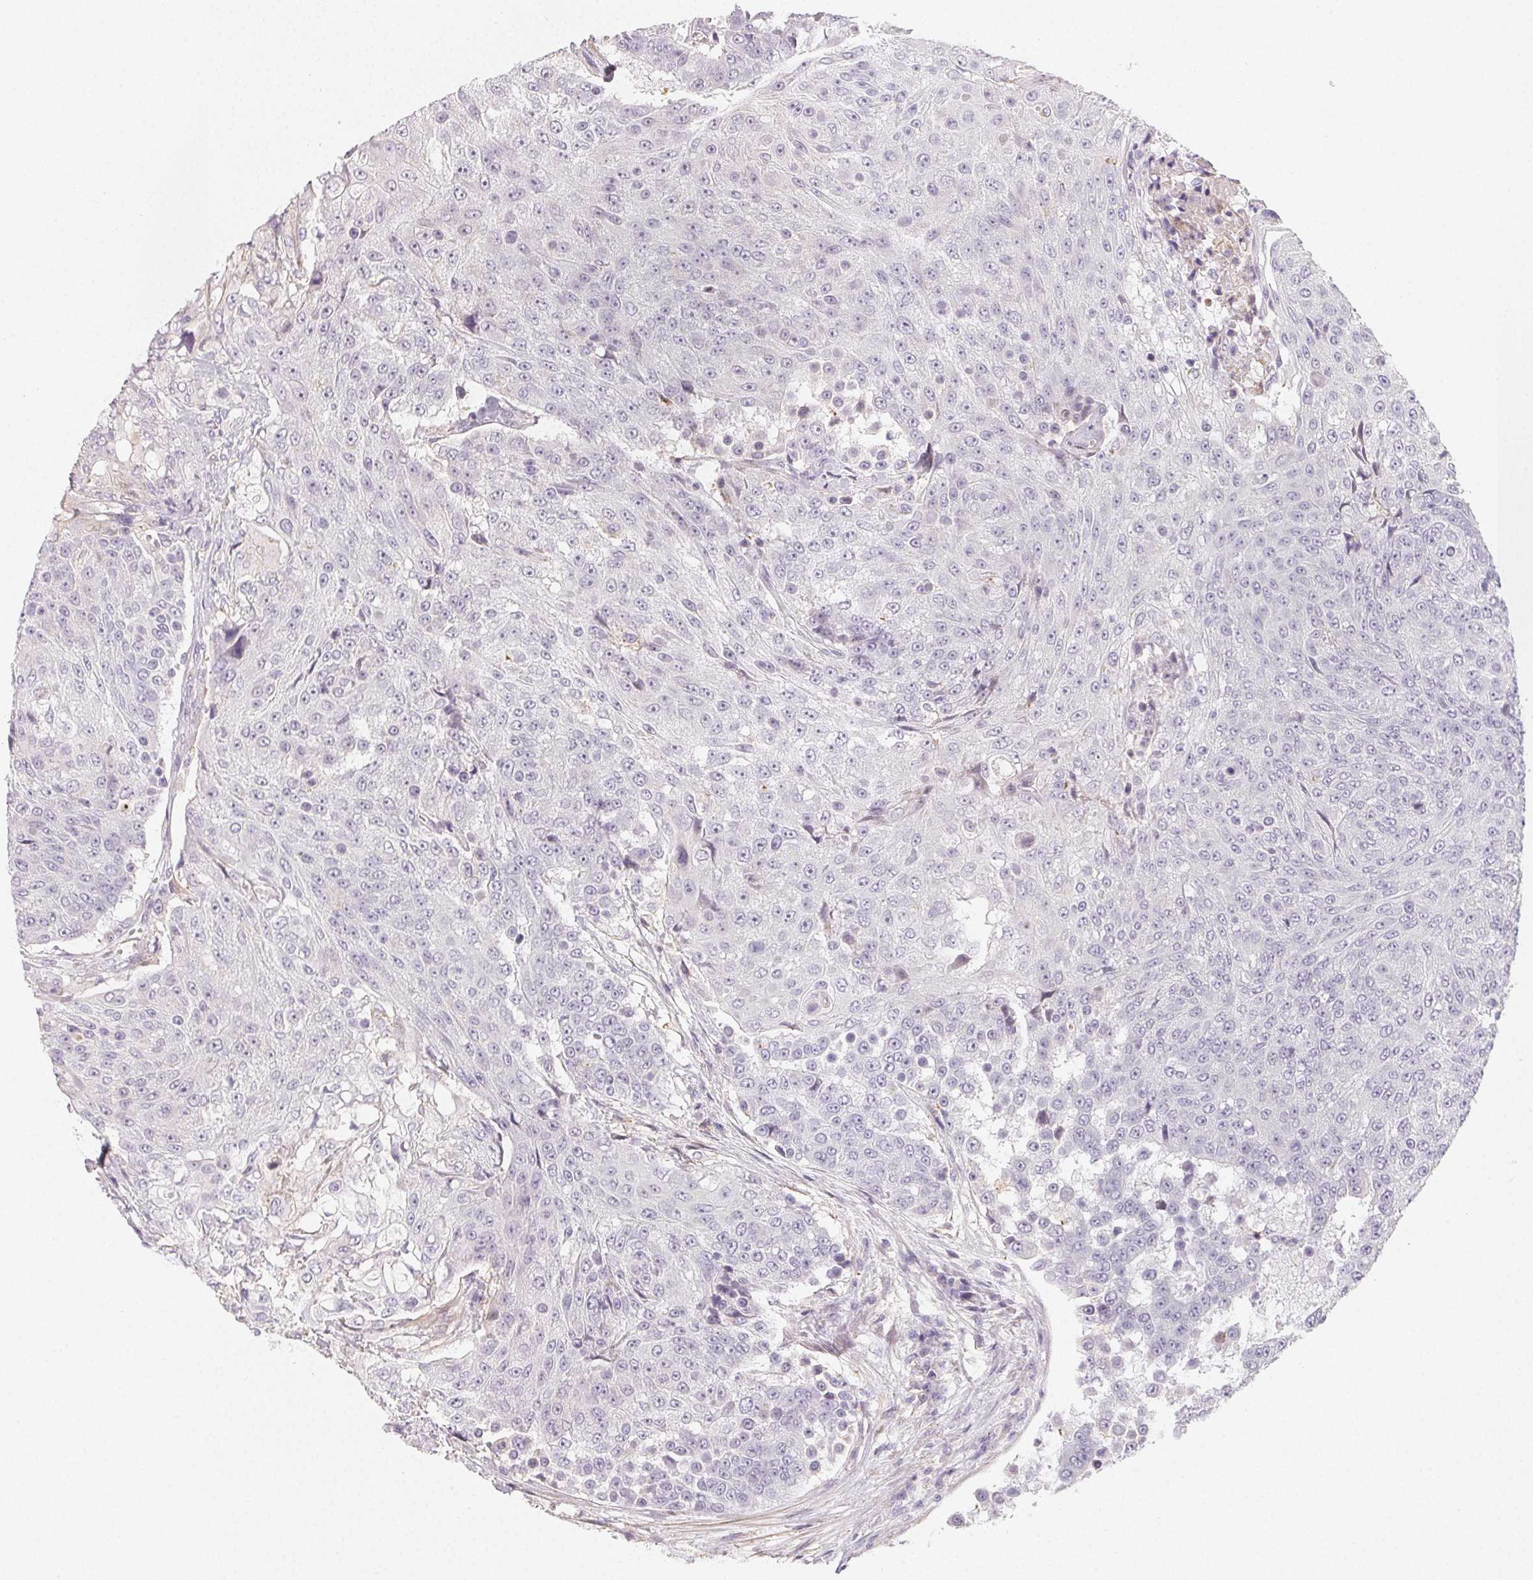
{"staining": {"intensity": "negative", "quantity": "none", "location": "none"}, "tissue": "urothelial cancer", "cell_type": "Tumor cells", "image_type": "cancer", "snomed": [{"axis": "morphology", "description": "Urothelial carcinoma, High grade"}, {"axis": "topography", "description": "Urinary bladder"}], "caption": "Human urothelial carcinoma (high-grade) stained for a protein using immunohistochemistry exhibits no staining in tumor cells.", "gene": "LRRC23", "patient": {"sex": "female", "age": 63}}